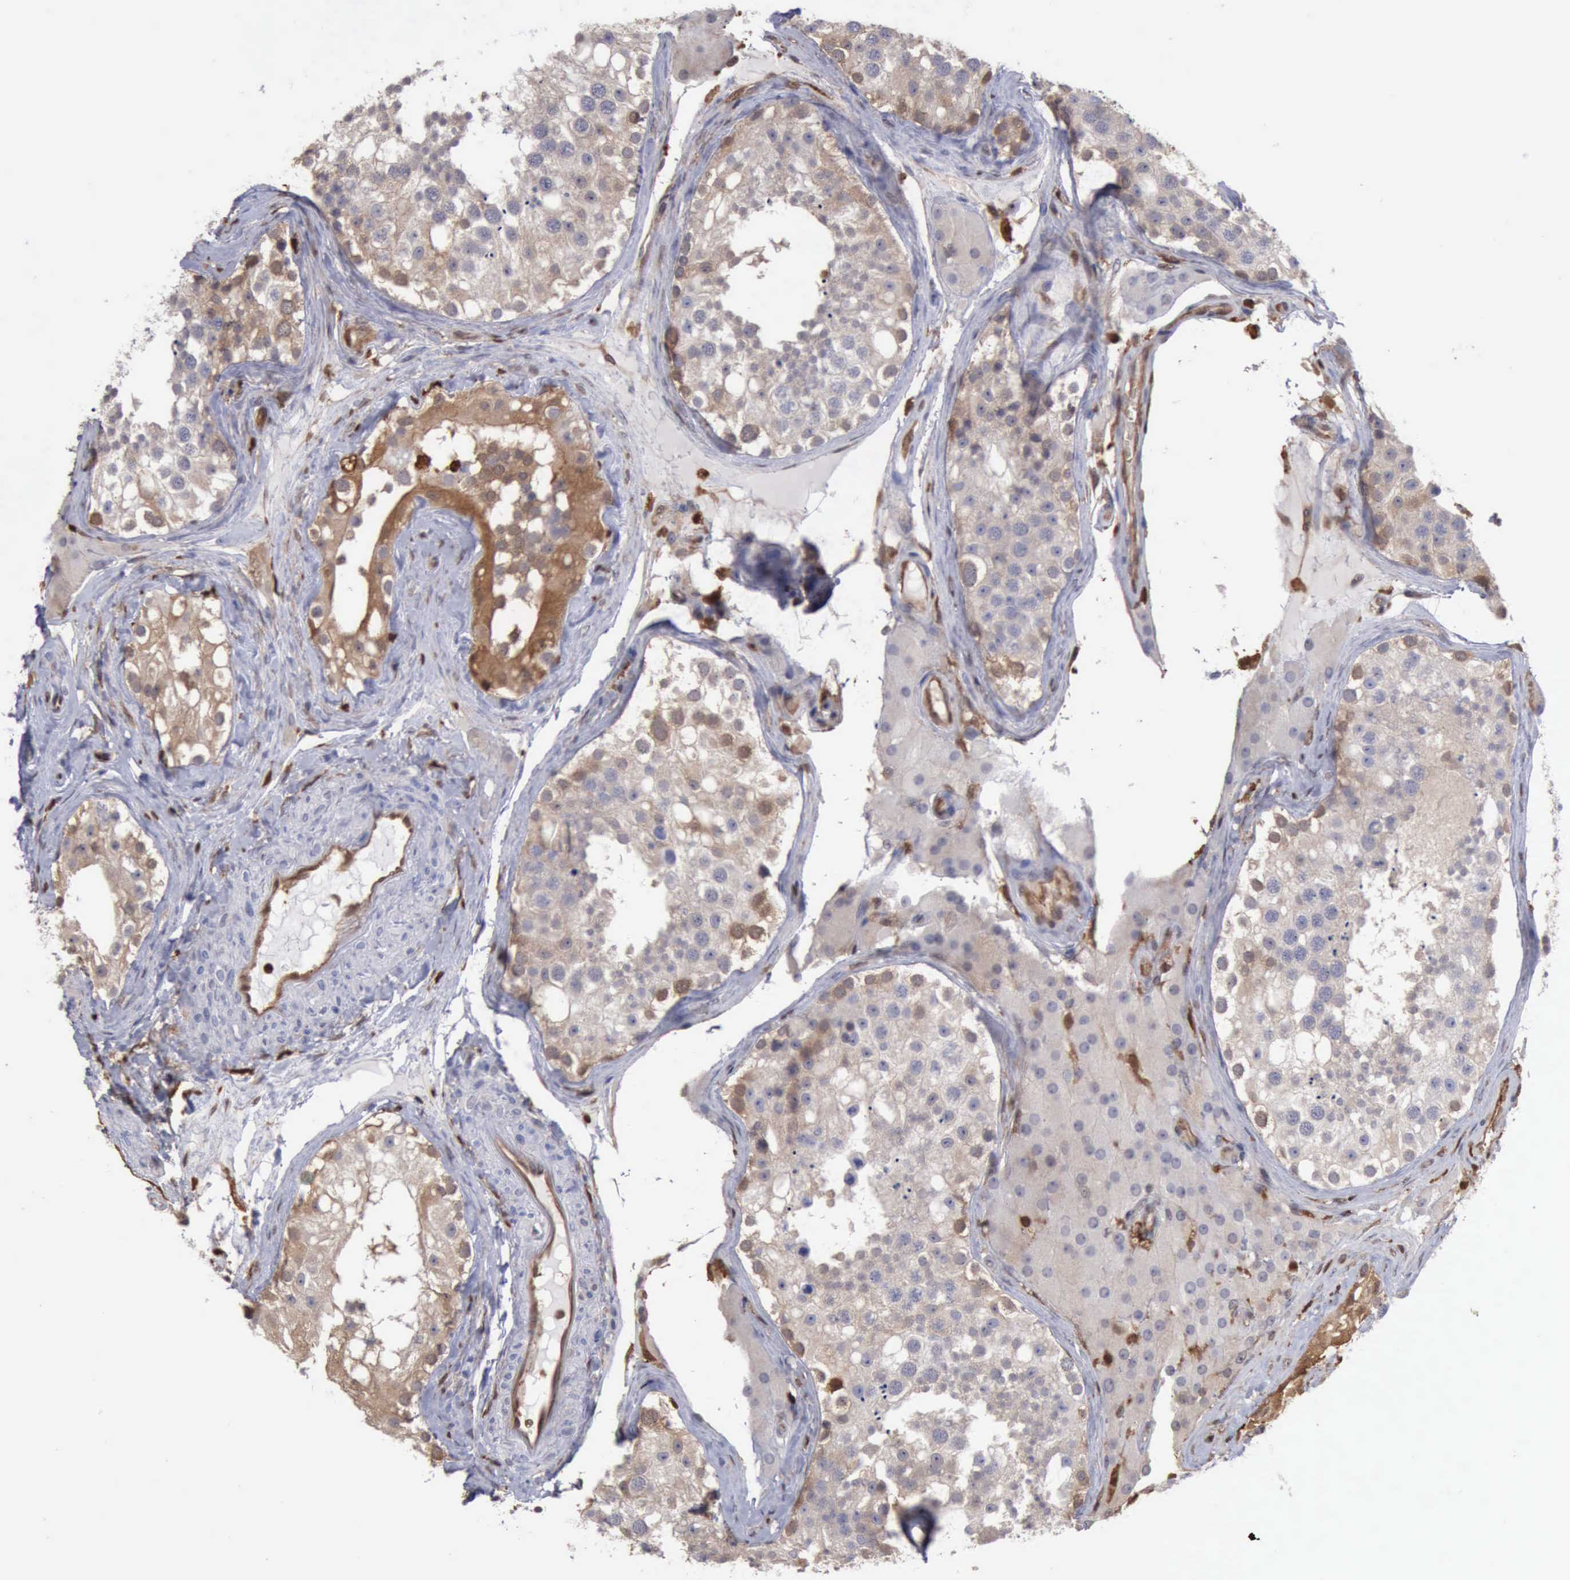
{"staining": {"intensity": "weak", "quantity": "25%-75%", "location": "cytoplasmic/membranous"}, "tissue": "testis", "cell_type": "Cells in seminiferous ducts", "image_type": "normal", "snomed": [{"axis": "morphology", "description": "Normal tissue, NOS"}, {"axis": "topography", "description": "Testis"}], "caption": "This histopathology image shows immunohistochemistry (IHC) staining of benign human testis, with low weak cytoplasmic/membranous positivity in about 25%-75% of cells in seminiferous ducts.", "gene": "STAT1", "patient": {"sex": "male", "age": 68}}